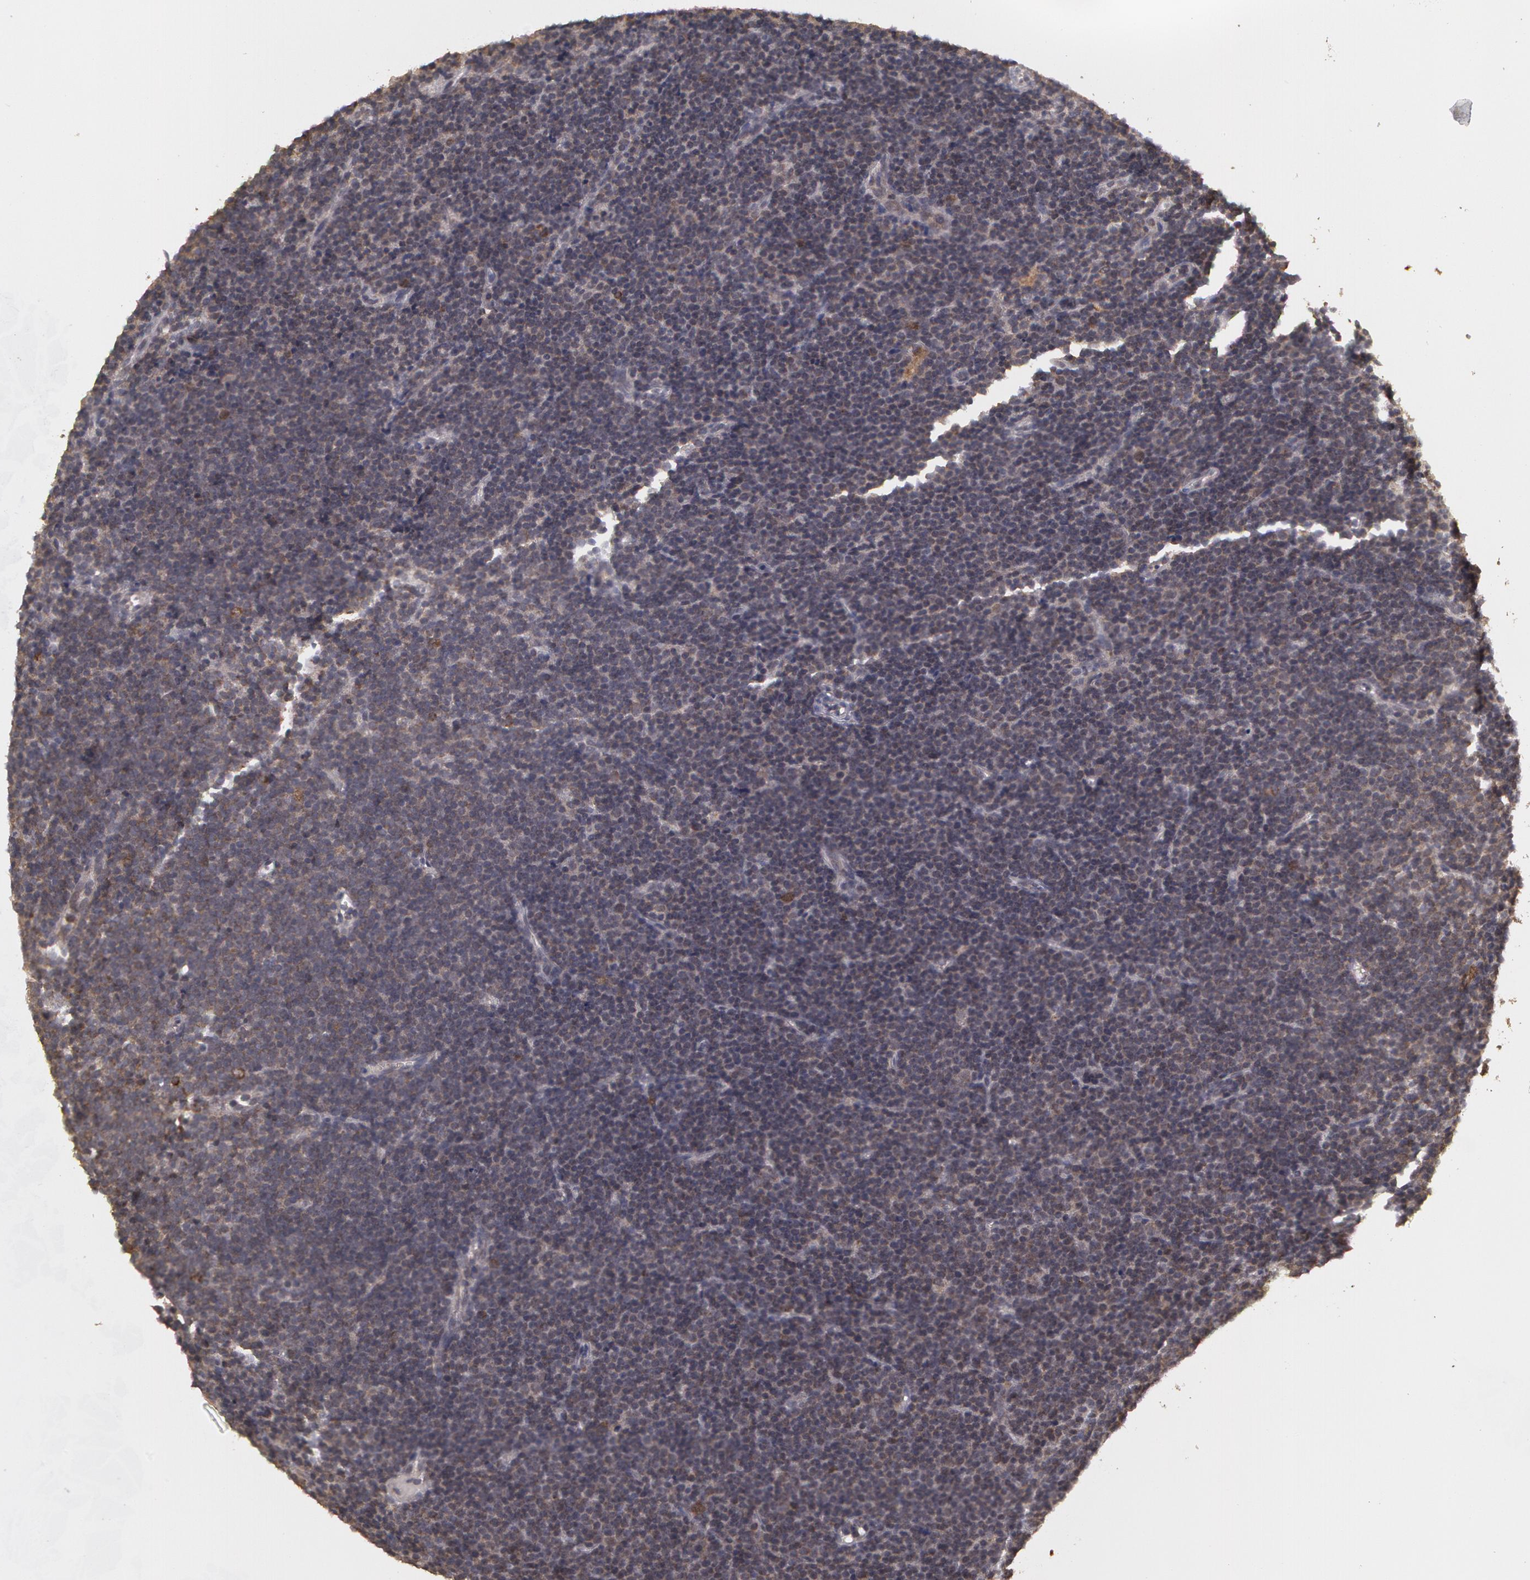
{"staining": {"intensity": "strong", "quantity": "25%-75%", "location": "nuclear"}, "tissue": "lymphoma", "cell_type": "Tumor cells", "image_type": "cancer", "snomed": [{"axis": "morphology", "description": "Malignant lymphoma, non-Hodgkin's type, Low grade"}, {"axis": "topography", "description": "Lymph node"}], "caption": "Protein staining shows strong nuclear staining in about 25%-75% of tumor cells in lymphoma. (IHC, brightfield microscopy, high magnification).", "gene": "GLIS1", "patient": {"sex": "male", "age": 57}}